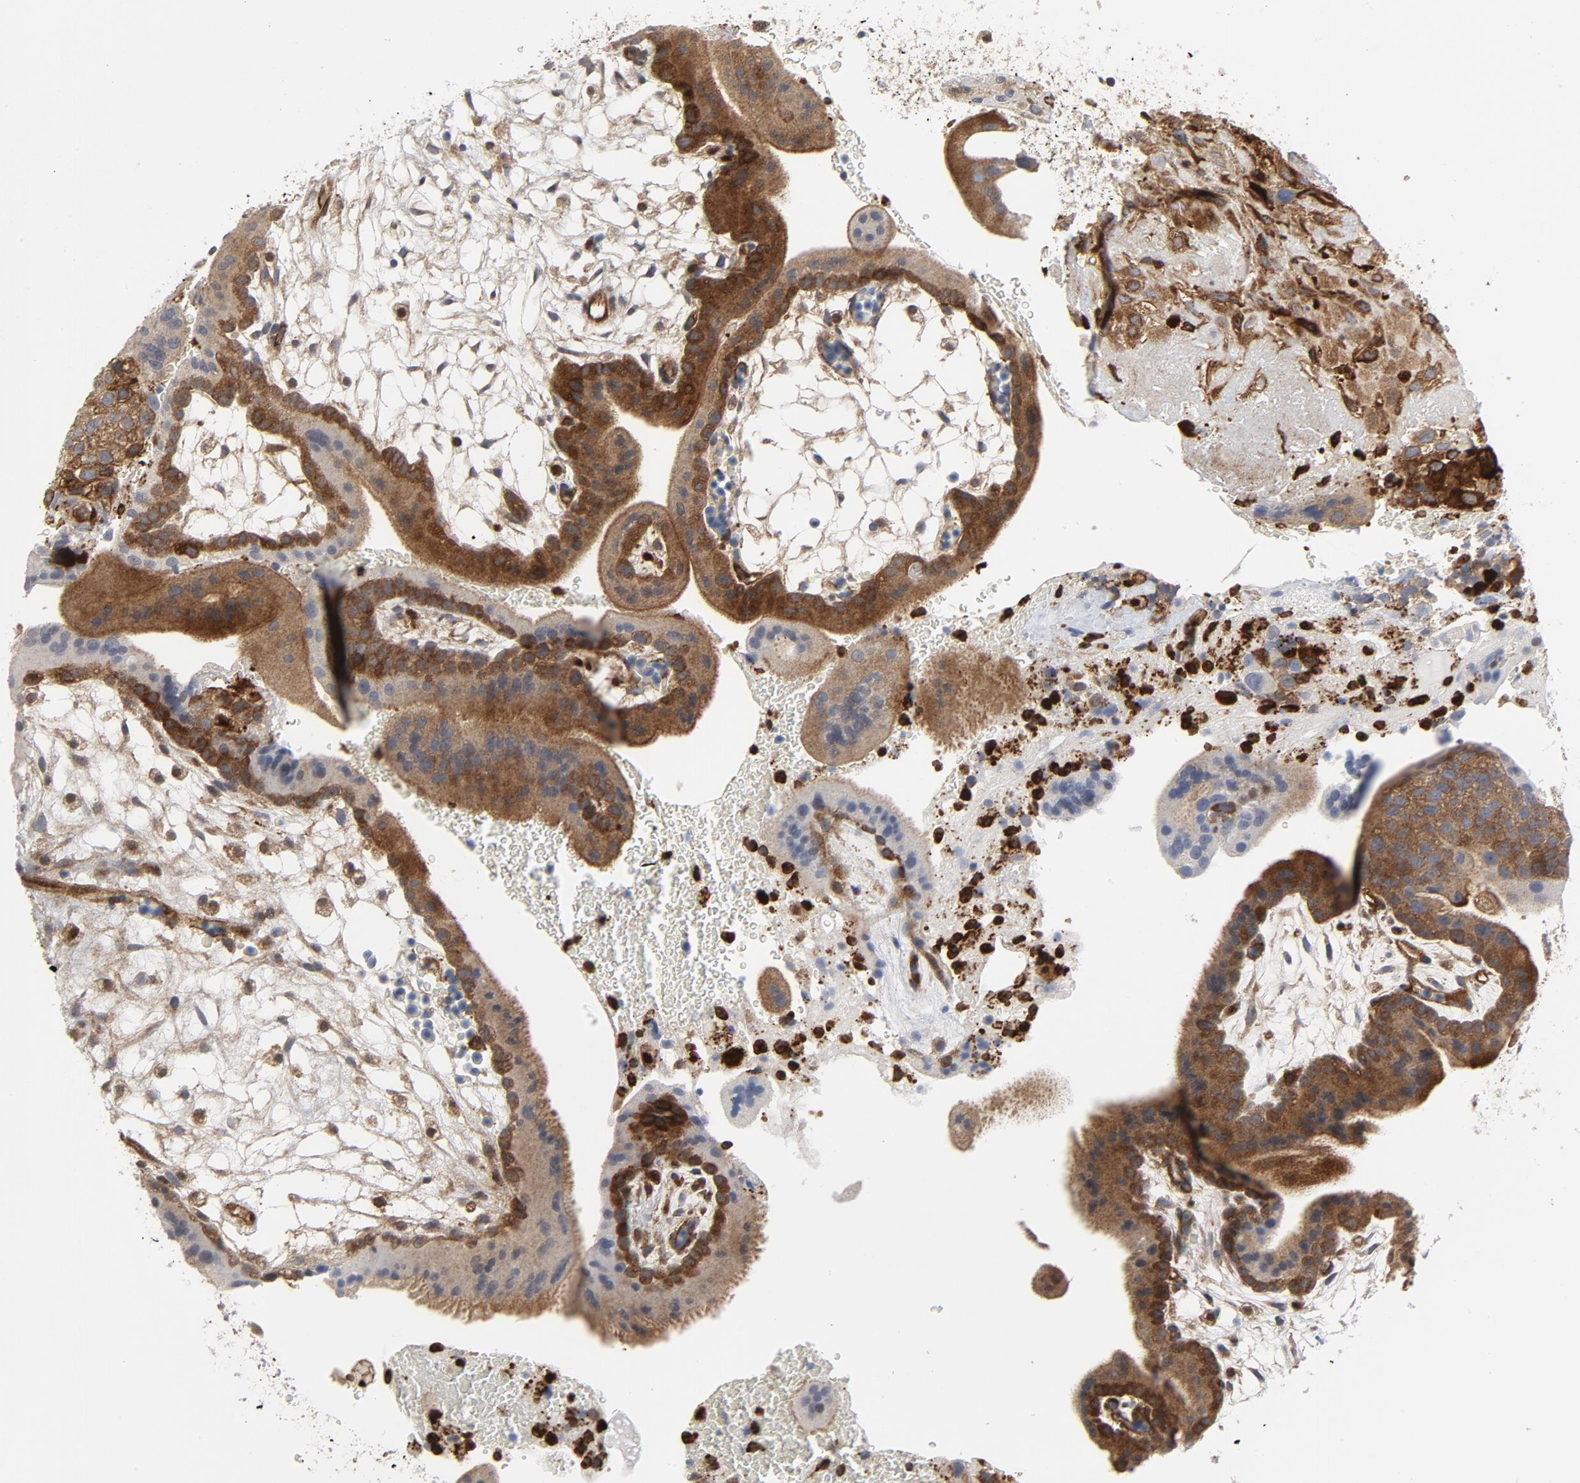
{"staining": {"intensity": "strong", "quantity": ">75%", "location": "cytoplasmic/membranous,nuclear"}, "tissue": "placenta", "cell_type": "Decidual cells", "image_type": "normal", "snomed": [{"axis": "morphology", "description": "Normal tissue, NOS"}, {"axis": "topography", "description": "Placenta"}], "caption": "Approximately >75% of decidual cells in unremarkable human placenta reveal strong cytoplasmic/membranous,nuclear protein expression as visualized by brown immunohistochemical staining.", "gene": "YES1", "patient": {"sex": "female", "age": 19}}